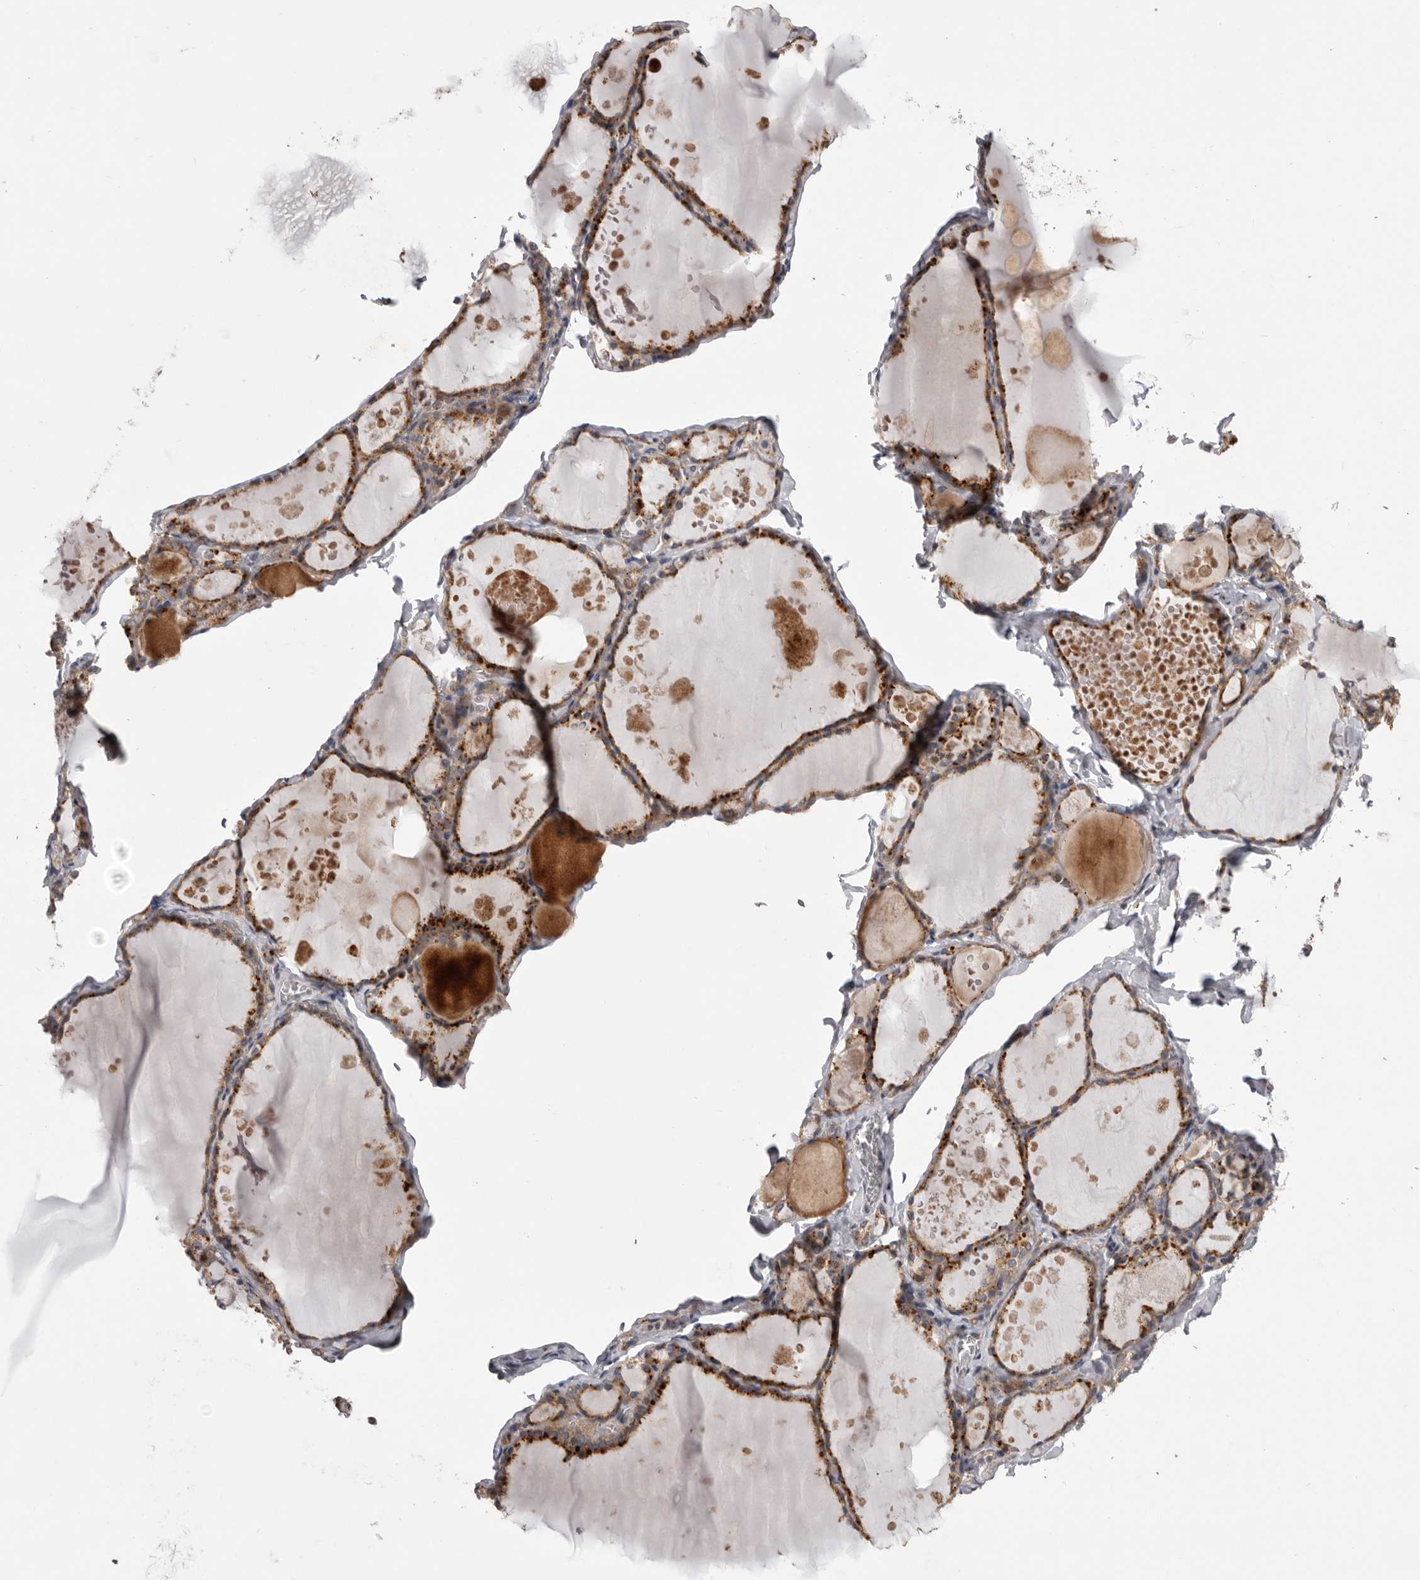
{"staining": {"intensity": "moderate", "quantity": ">75%", "location": "cytoplasmic/membranous"}, "tissue": "thyroid gland", "cell_type": "Glandular cells", "image_type": "normal", "snomed": [{"axis": "morphology", "description": "Normal tissue, NOS"}, {"axis": "topography", "description": "Thyroid gland"}], "caption": "Immunohistochemistry (IHC) of normal human thyroid gland shows medium levels of moderate cytoplasmic/membranous positivity in approximately >75% of glandular cells.", "gene": "WDR47", "patient": {"sex": "male", "age": 56}}